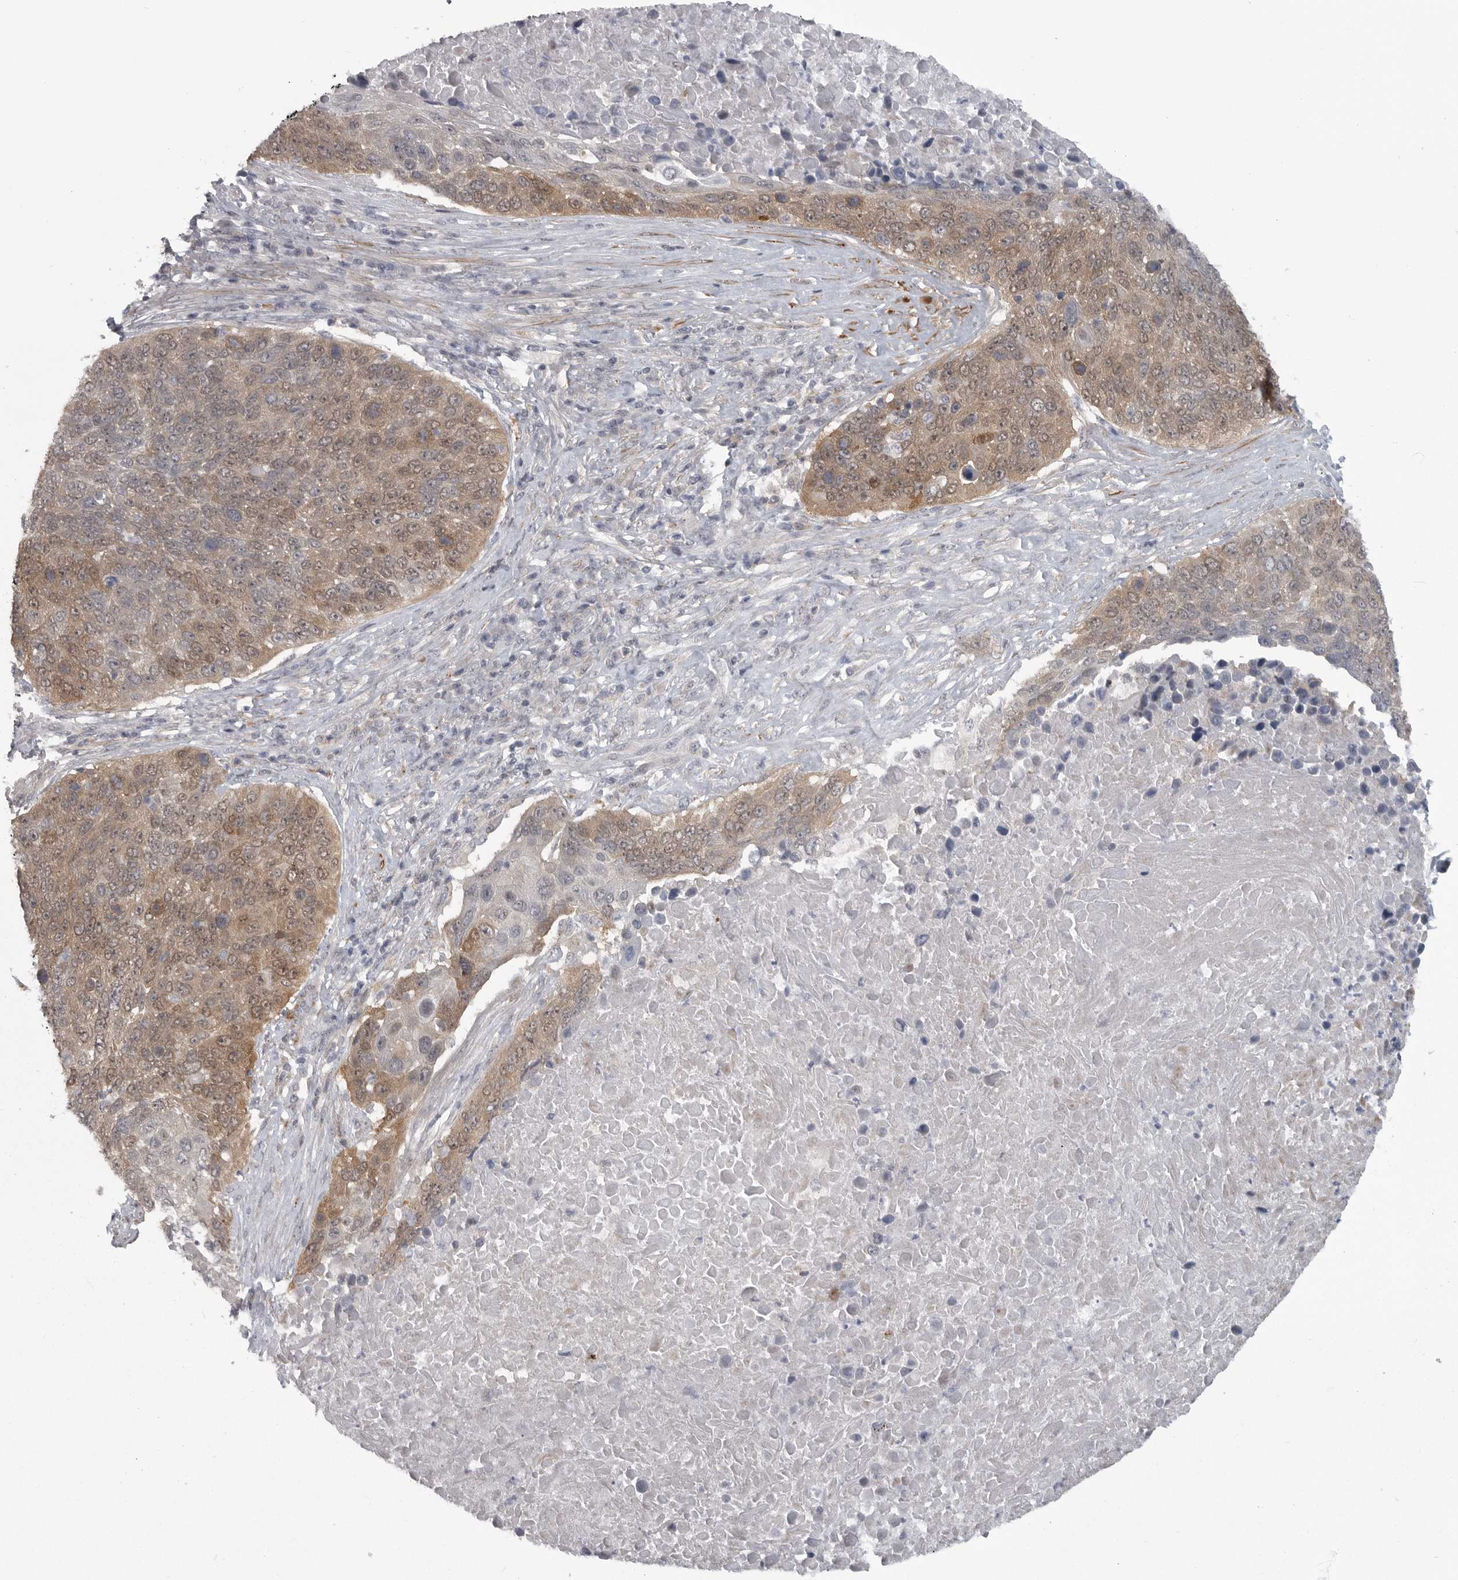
{"staining": {"intensity": "moderate", "quantity": "25%-75%", "location": "cytoplasmic/membranous,nuclear"}, "tissue": "lung cancer", "cell_type": "Tumor cells", "image_type": "cancer", "snomed": [{"axis": "morphology", "description": "Squamous cell carcinoma, NOS"}, {"axis": "topography", "description": "Lung"}], "caption": "Squamous cell carcinoma (lung) stained for a protein demonstrates moderate cytoplasmic/membranous and nuclear positivity in tumor cells.", "gene": "PPP1R9A", "patient": {"sex": "male", "age": 66}}